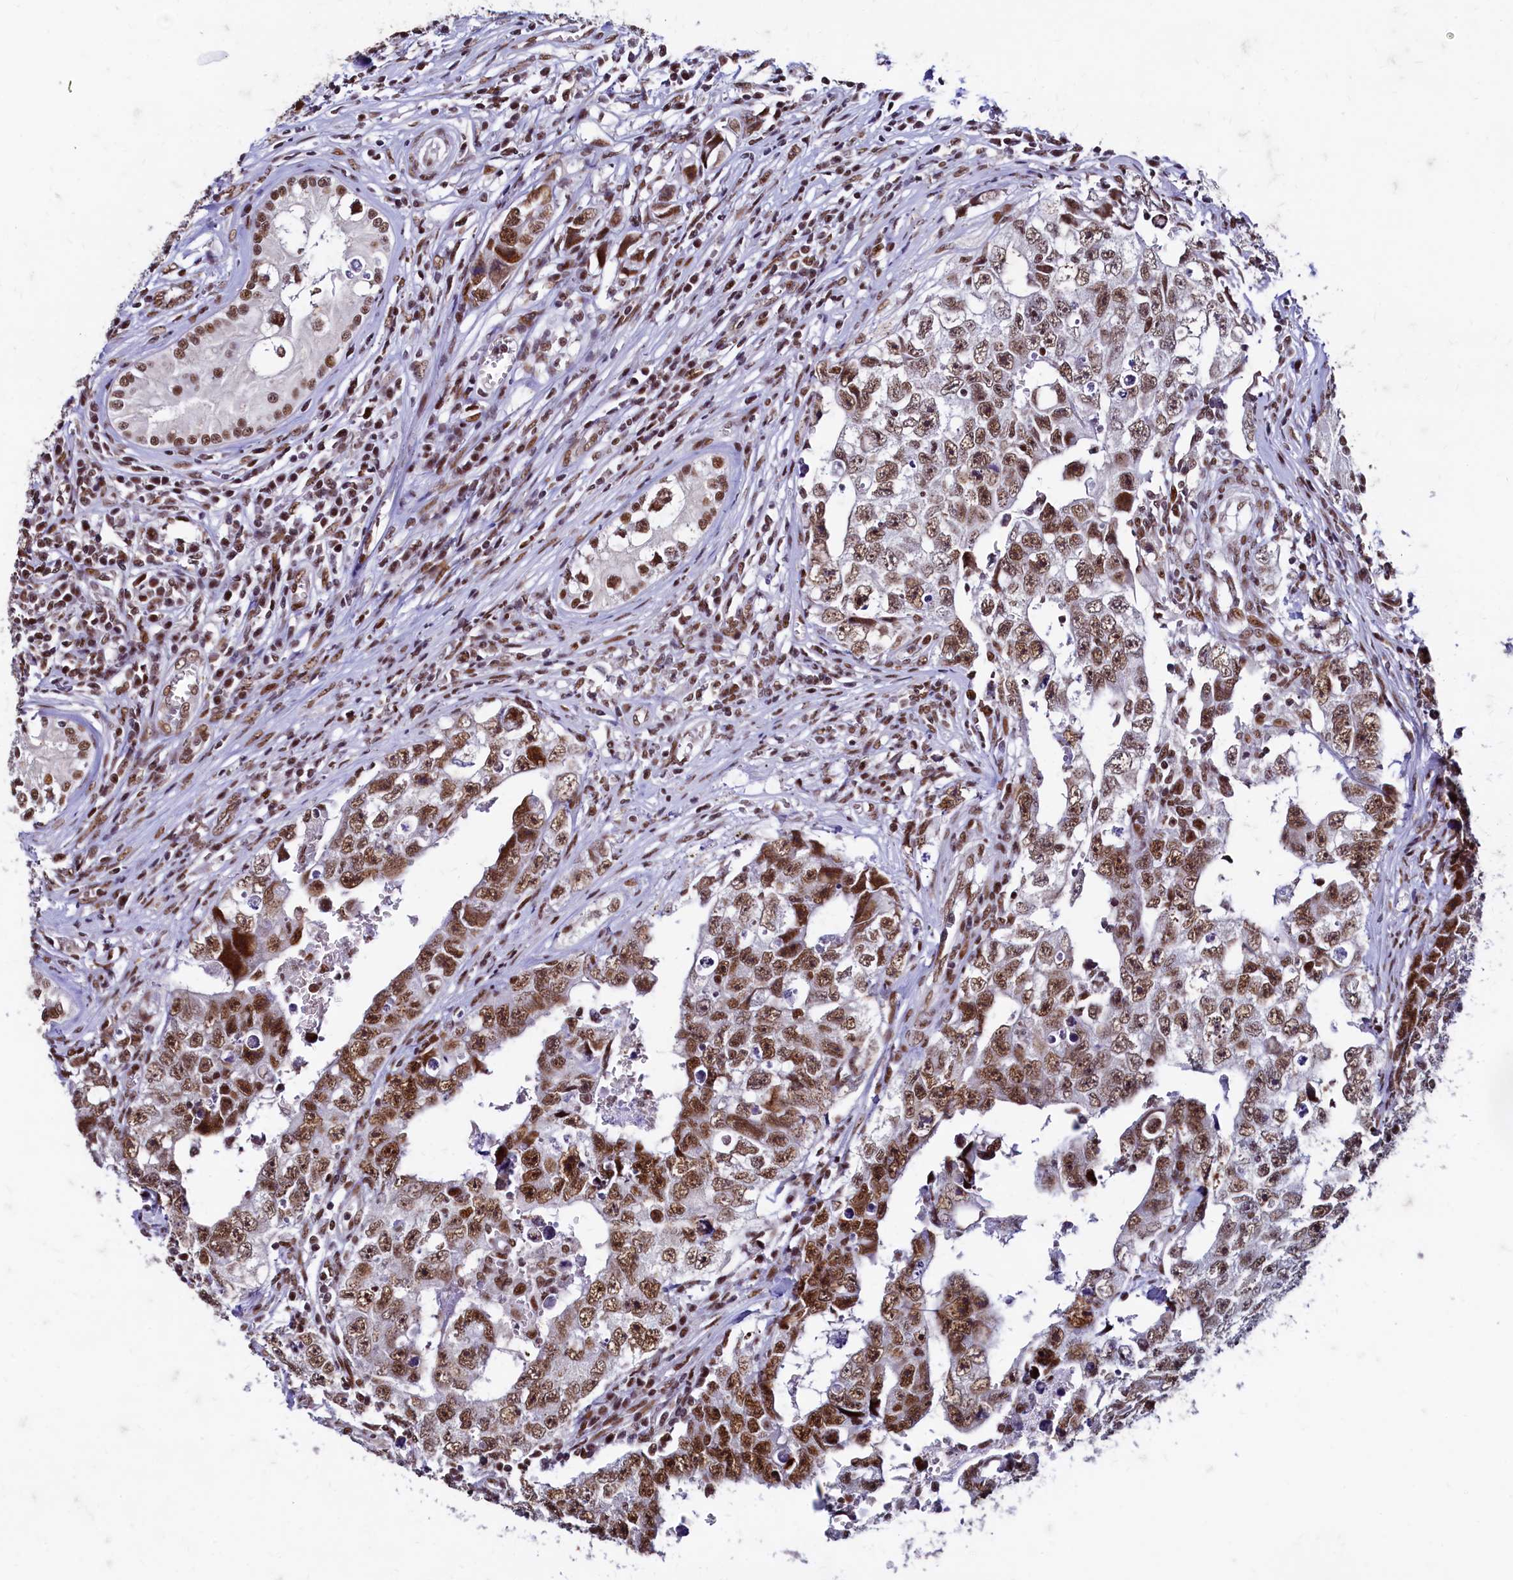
{"staining": {"intensity": "strong", "quantity": ">75%", "location": "nuclear"}, "tissue": "testis cancer", "cell_type": "Tumor cells", "image_type": "cancer", "snomed": [{"axis": "morphology", "description": "Carcinoma, Embryonal, NOS"}, {"axis": "topography", "description": "Testis"}], "caption": "Testis cancer stained with a protein marker demonstrates strong staining in tumor cells.", "gene": "CPSF7", "patient": {"sex": "male", "age": 17}}